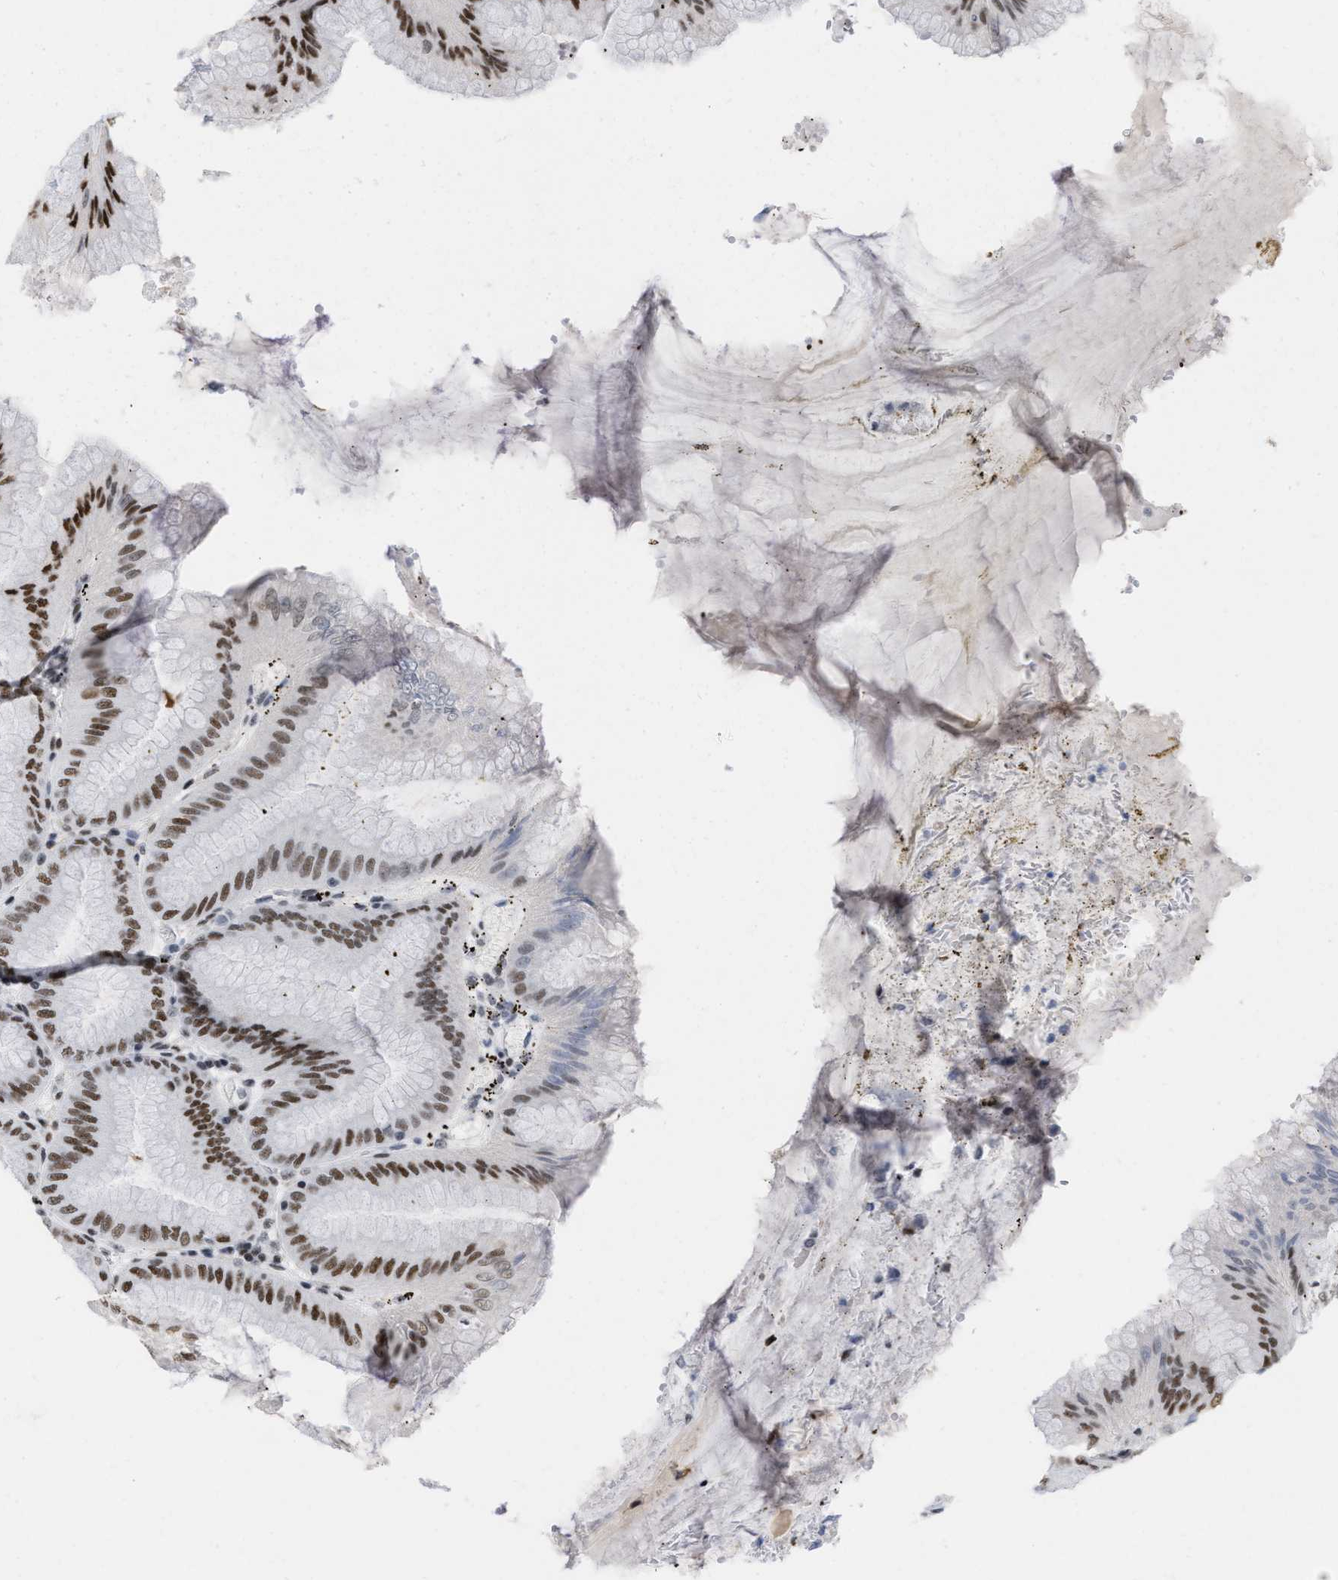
{"staining": {"intensity": "strong", "quantity": "25%-75%", "location": "nuclear"}, "tissue": "stomach", "cell_type": "Glandular cells", "image_type": "normal", "snomed": [{"axis": "morphology", "description": "Normal tissue, NOS"}, {"axis": "topography", "description": "Stomach, lower"}], "caption": "High-power microscopy captured an immunohistochemistry image of unremarkable stomach, revealing strong nuclear staining in approximately 25%-75% of glandular cells.", "gene": "MIER1", "patient": {"sex": "male", "age": 71}}